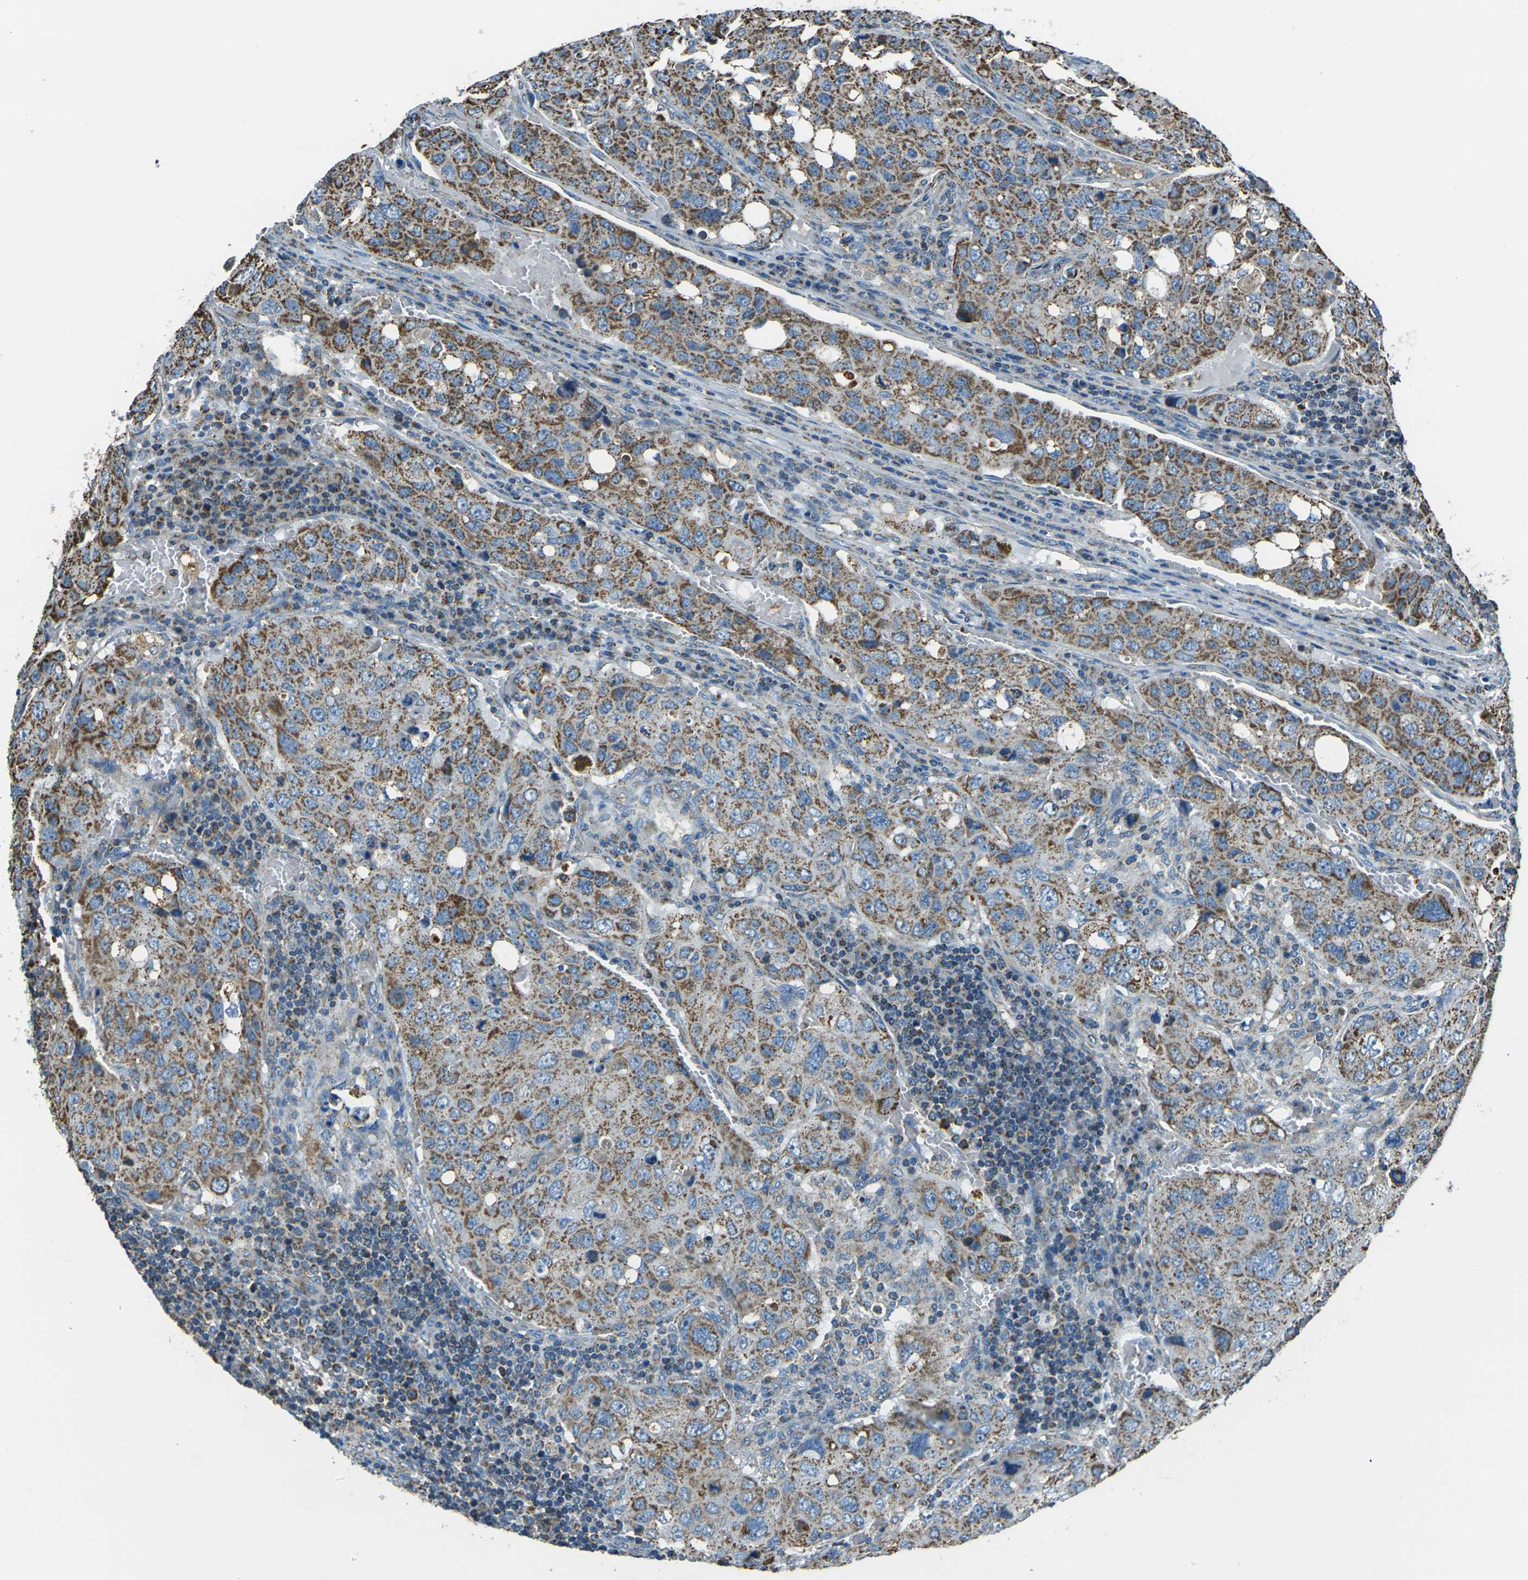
{"staining": {"intensity": "moderate", "quantity": ">75%", "location": "cytoplasmic/membranous"}, "tissue": "urothelial cancer", "cell_type": "Tumor cells", "image_type": "cancer", "snomed": [{"axis": "morphology", "description": "Urothelial carcinoma, High grade"}, {"axis": "topography", "description": "Lymph node"}, {"axis": "topography", "description": "Urinary bladder"}], "caption": "Brown immunohistochemical staining in human urothelial carcinoma (high-grade) exhibits moderate cytoplasmic/membranous positivity in approximately >75% of tumor cells.", "gene": "IRF3", "patient": {"sex": "male", "age": 51}}